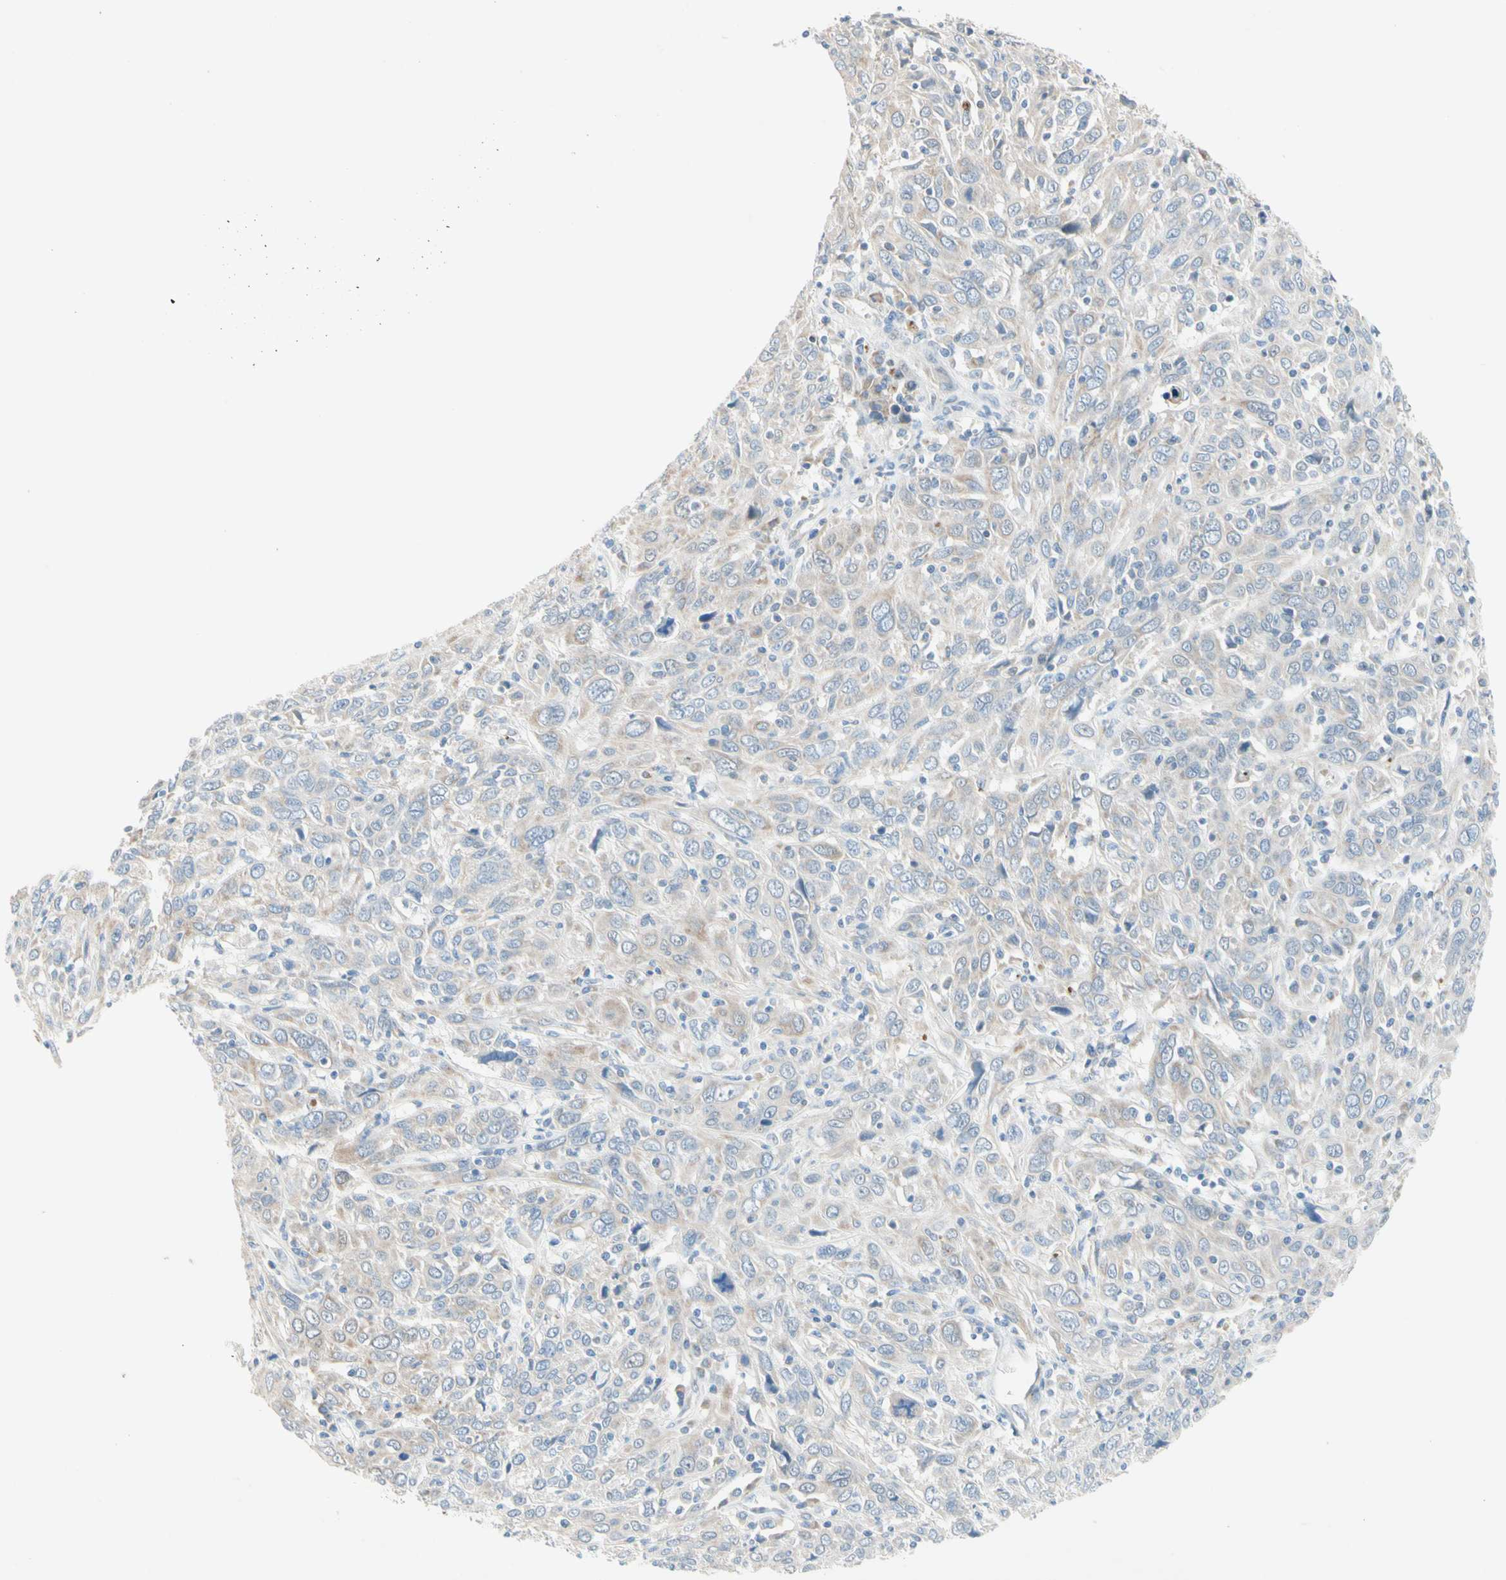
{"staining": {"intensity": "weak", "quantity": ">75%", "location": "cytoplasmic/membranous"}, "tissue": "cervical cancer", "cell_type": "Tumor cells", "image_type": "cancer", "snomed": [{"axis": "morphology", "description": "Squamous cell carcinoma, NOS"}, {"axis": "topography", "description": "Cervix"}], "caption": "Immunohistochemistry image of cervical cancer (squamous cell carcinoma) stained for a protein (brown), which displays low levels of weak cytoplasmic/membranous staining in approximately >75% of tumor cells.", "gene": "MFF", "patient": {"sex": "female", "age": 46}}